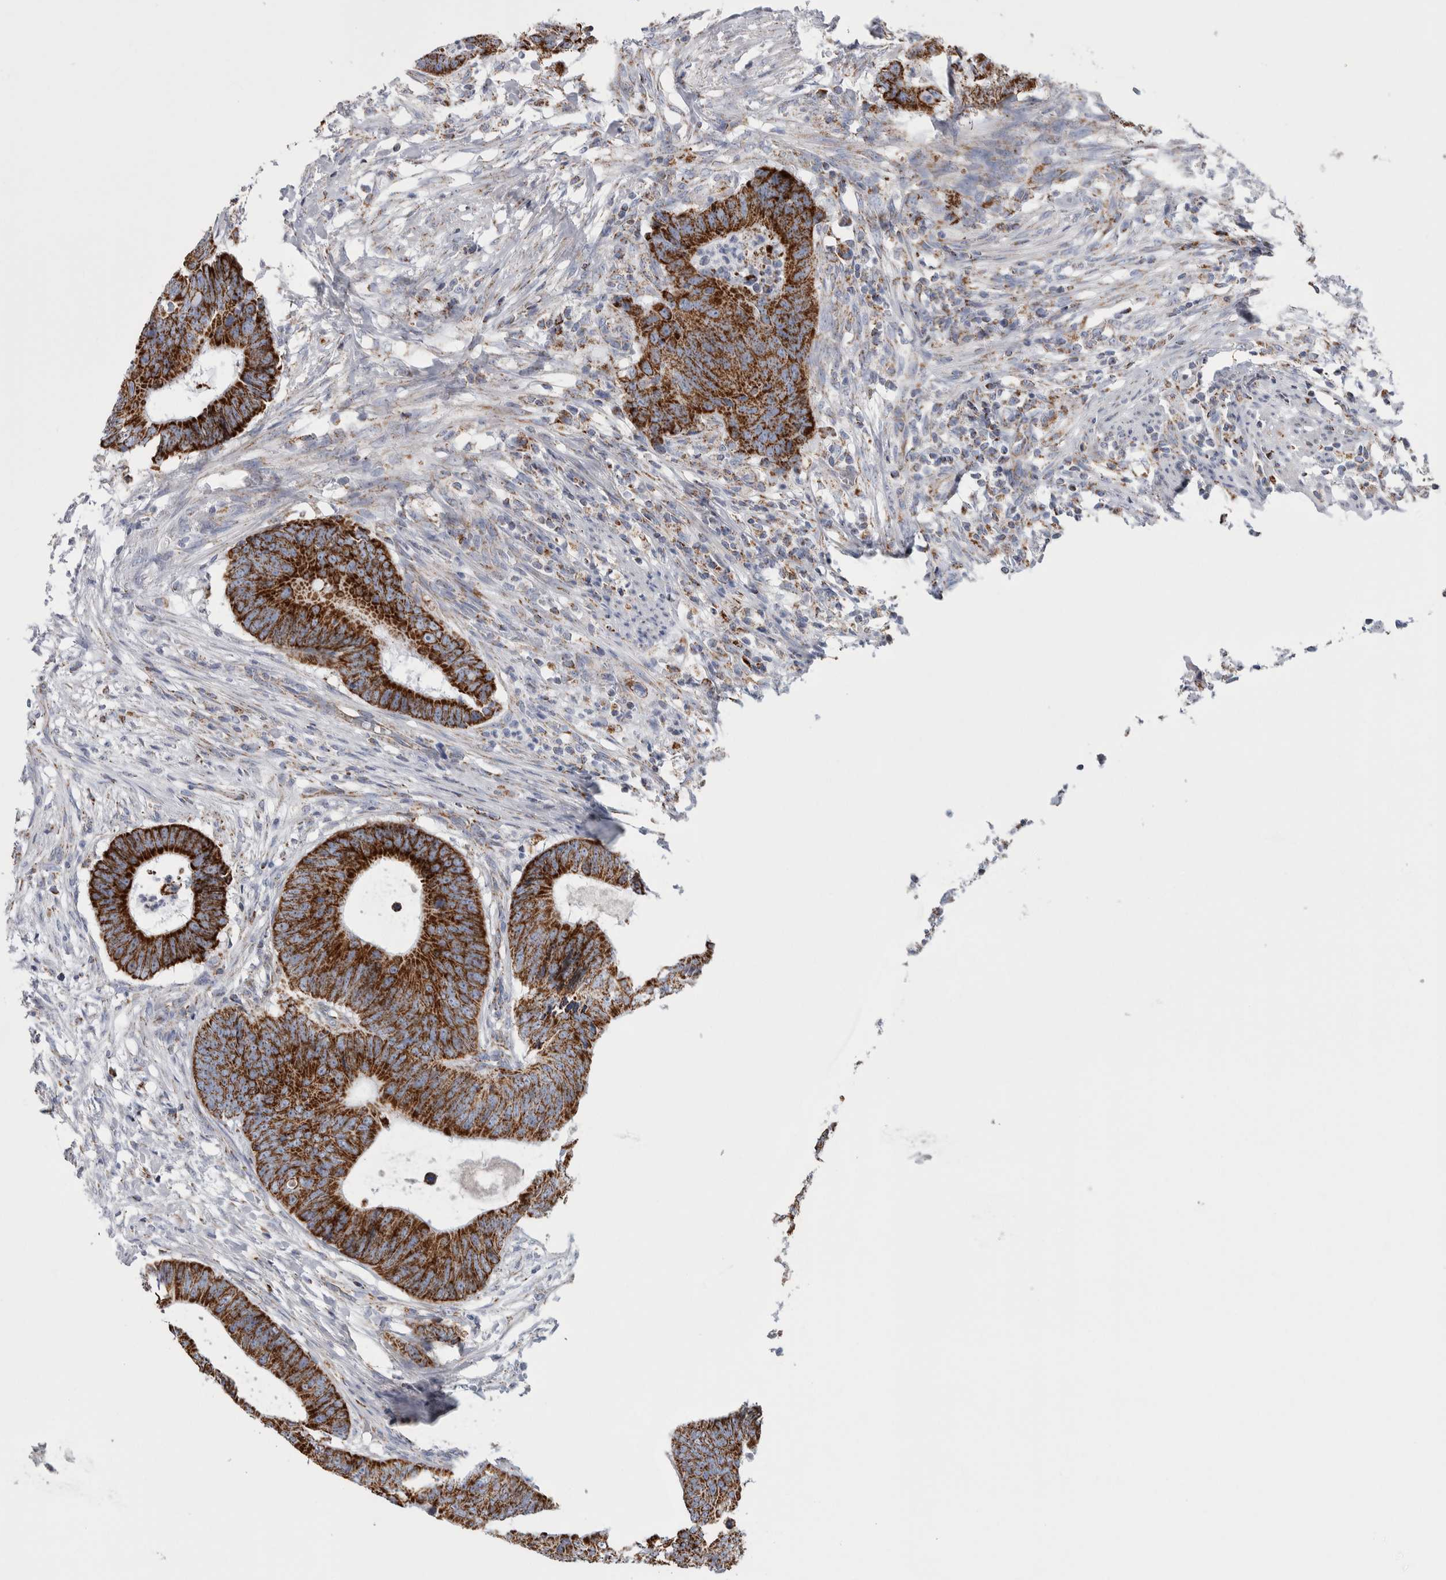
{"staining": {"intensity": "strong", "quantity": ">75%", "location": "cytoplasmic/membranous"}, "tissue": "colorectal cancer", "cell_type": "Tumor cells", "image_type": "cancer", "snomed": [{"axis": "morphology", "description": "Adenocarcinoma, NOS"}, {"axis": "topography", "description": "Colon"}], "caption": "IHC image of colorectal cancer stained for a protein (brown), which demonstrates high levels of strong cytoplasmic/membranous staining in approximately >75% of tumor cells.", "gene": "ETFA", "patient": {"sex": "male", "age": 56}}